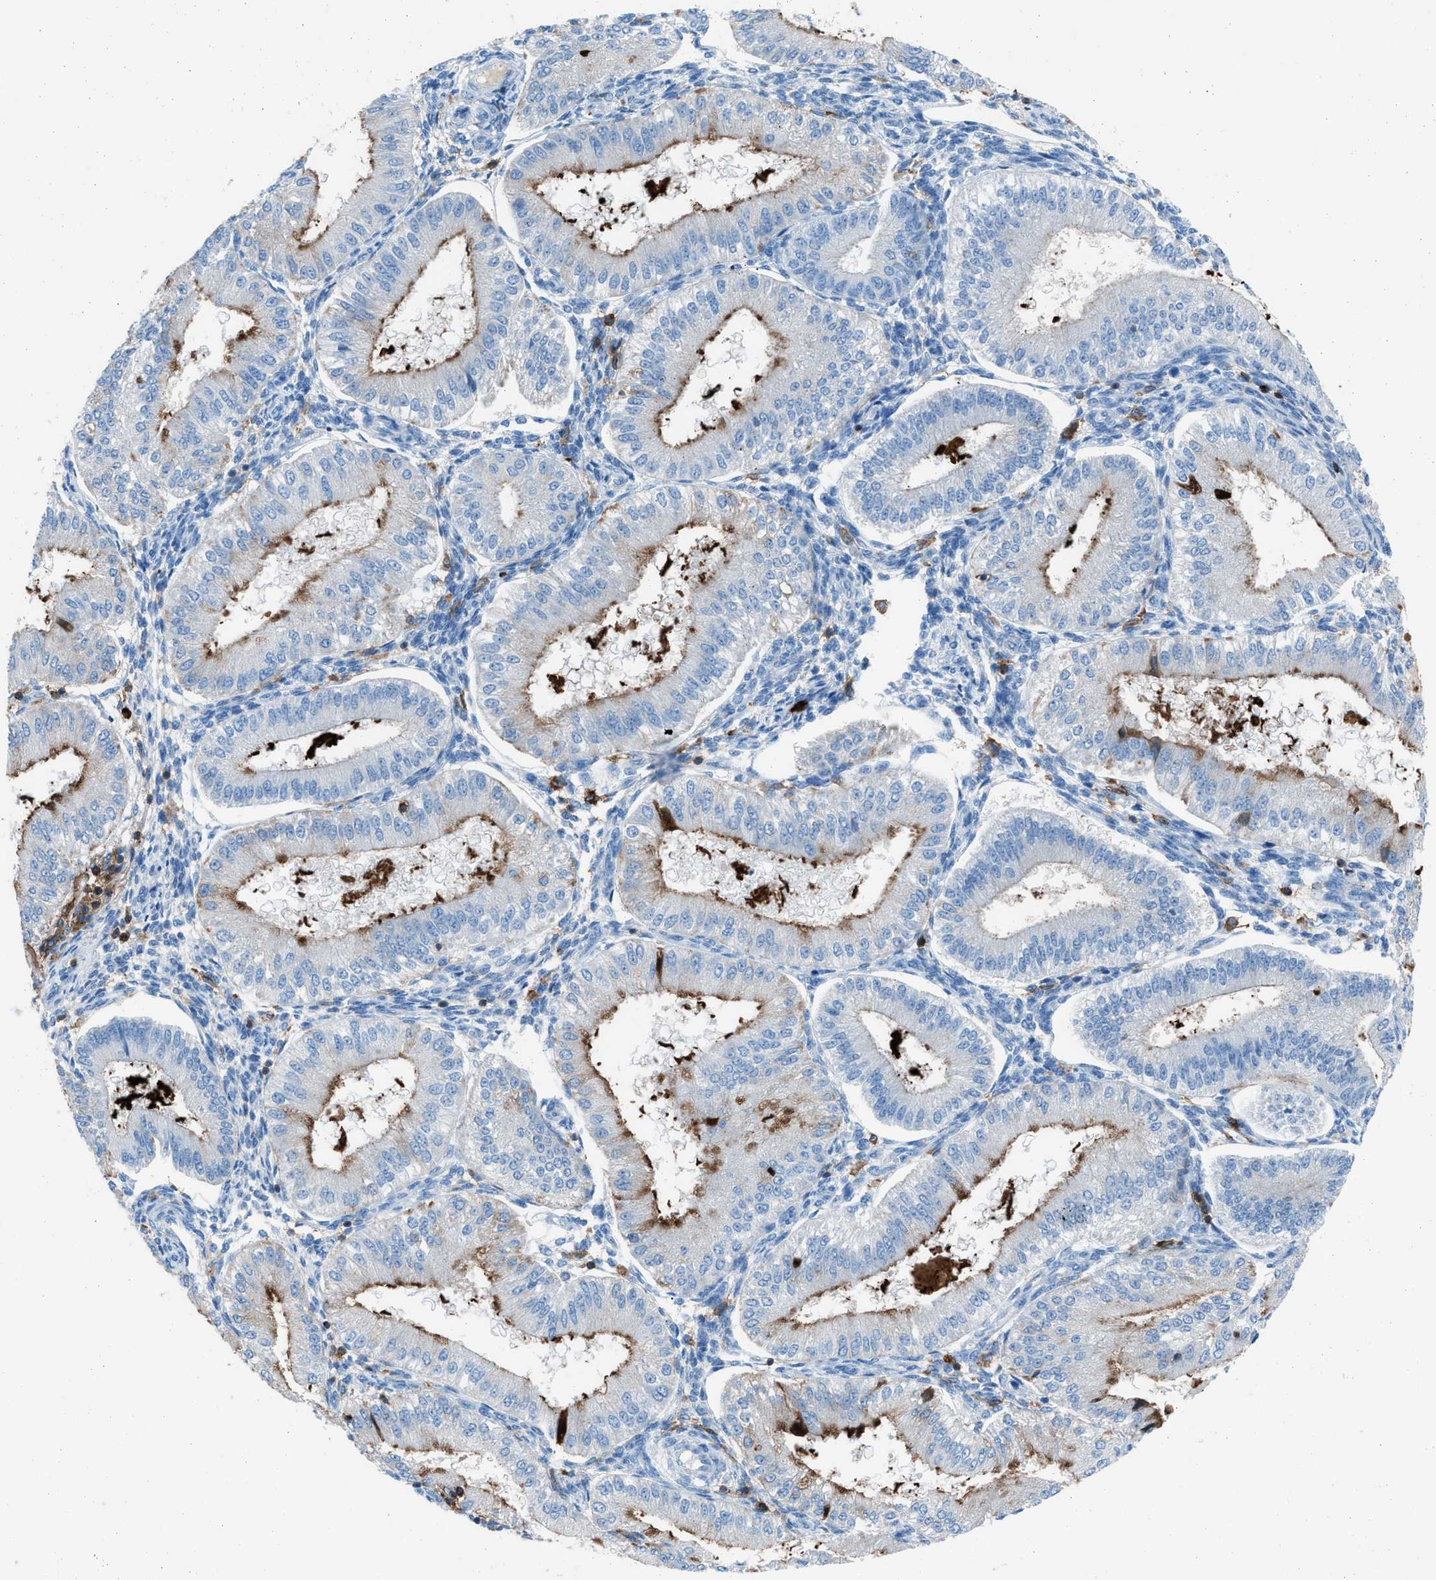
{"staining": {"intensity": "negative", "quantity": "none", "location": "none"}, "tissue": "endometrium", "cell_type": "Cells in endometrial stroma", "image_type": "normal", "snomed": [{"axis": "morphology", "description": "Normal tissue, NOS"}, {"axis": "topography", "description": "Endometrium"}], "caption": "A histopathology image of endometrium stained for a protein demonstrates no brown staining in cells in endometrial stroma.", "gene": "ITGB2", "patient": {"sex": "female", "age": 39}}